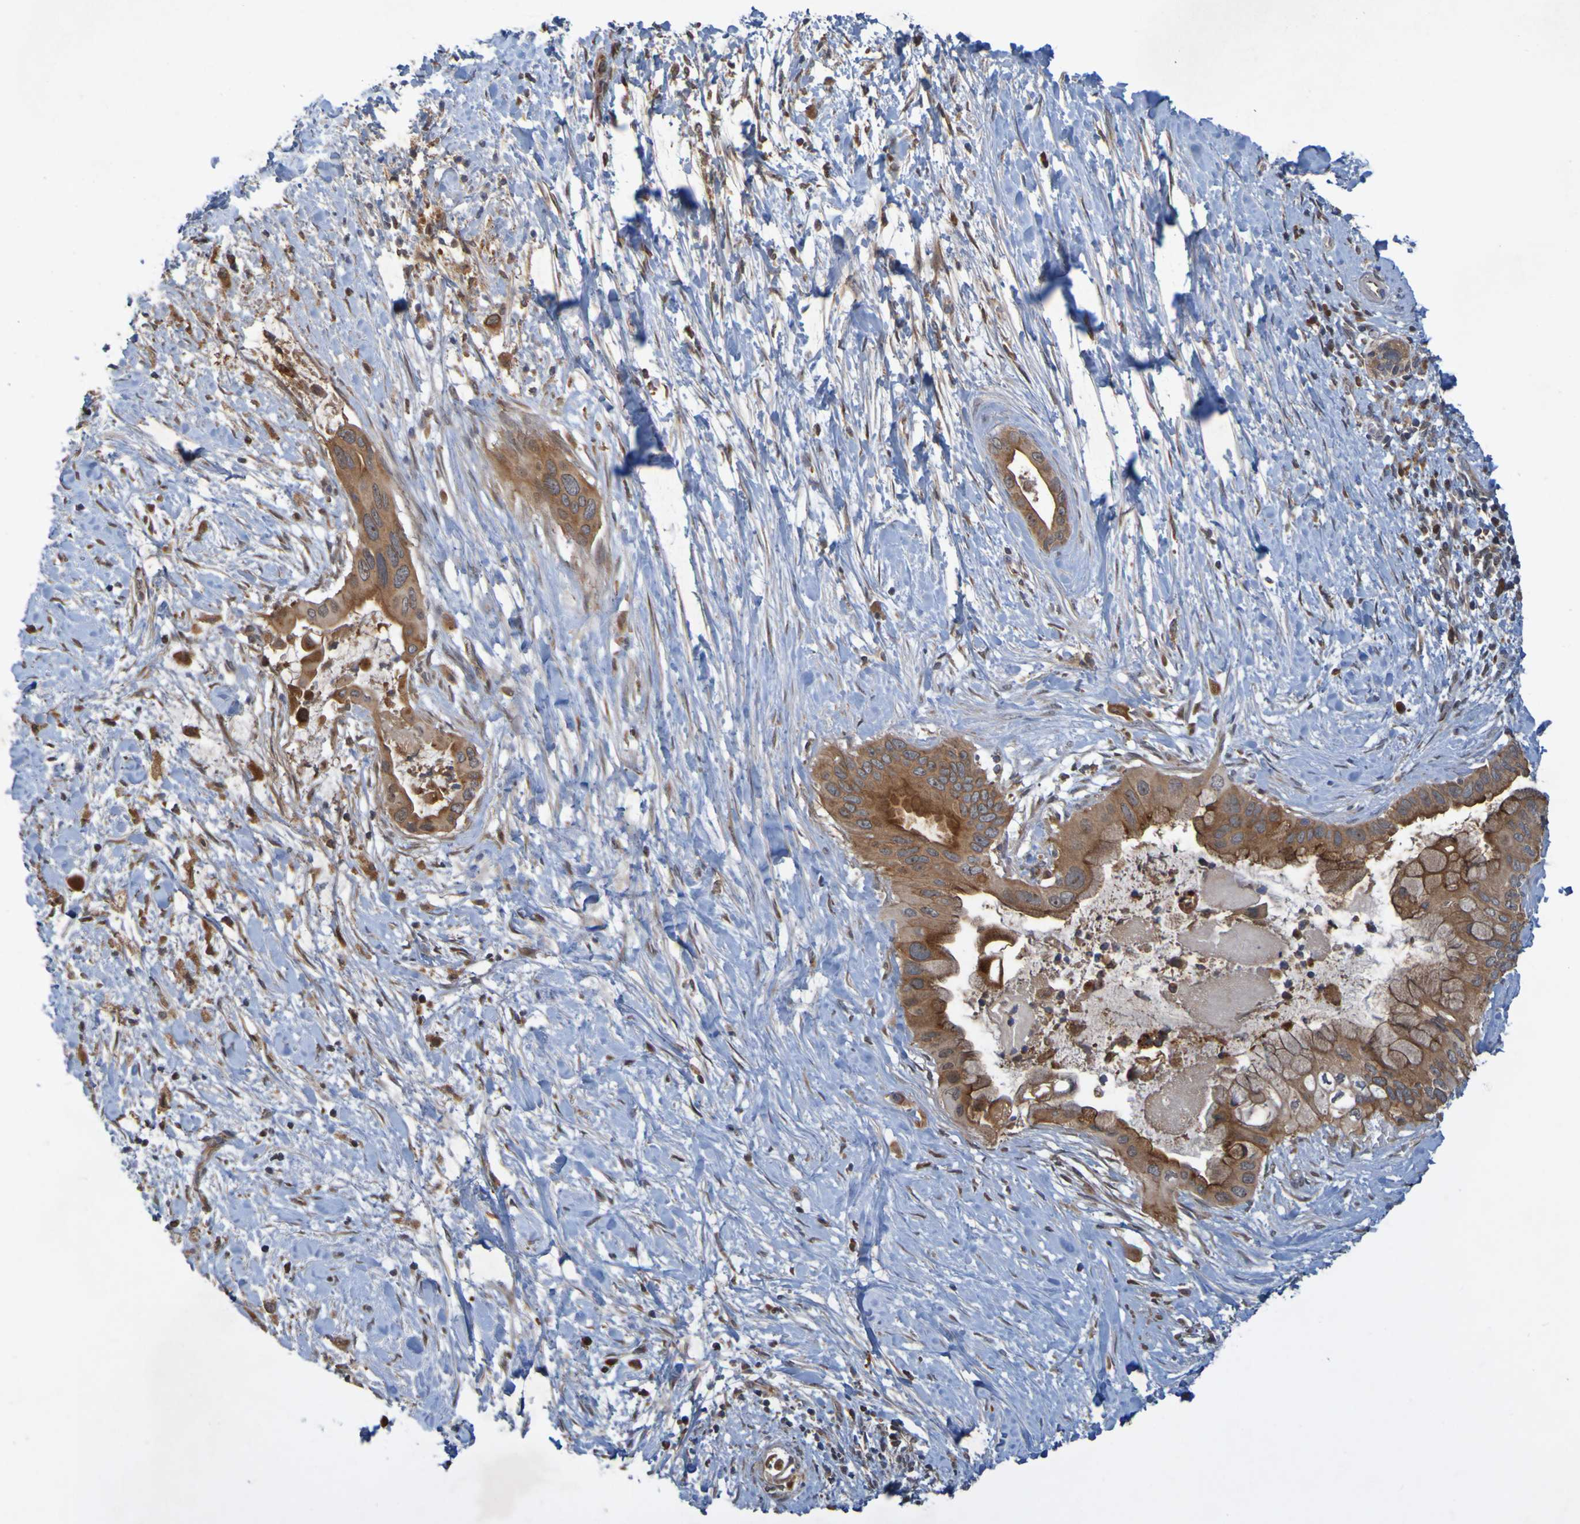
{"staining": {"intensity": "strong", "quantity": ">75%", "location": "cytoplasmic/membranous,nuclear"}, "tissue": "pancreatic cancer", "cell_type": "Tumor cells", "image_type": "cancer", "snomed": [{"axis": "morphology", "description": "Adenocarcinoma, NOS"}, {"axis": "topography", "description": "Pancreas"}], "caption": "The histopathology image demonstrates immunohistochemical staining of pancreatic cancer. There is strong cytoplasmic/membranous and nuclear positivity is appreciated in about >75% of tumor cells.", "gene": "TMBIM1", "patient": {"sex": "male", "age": 55}}